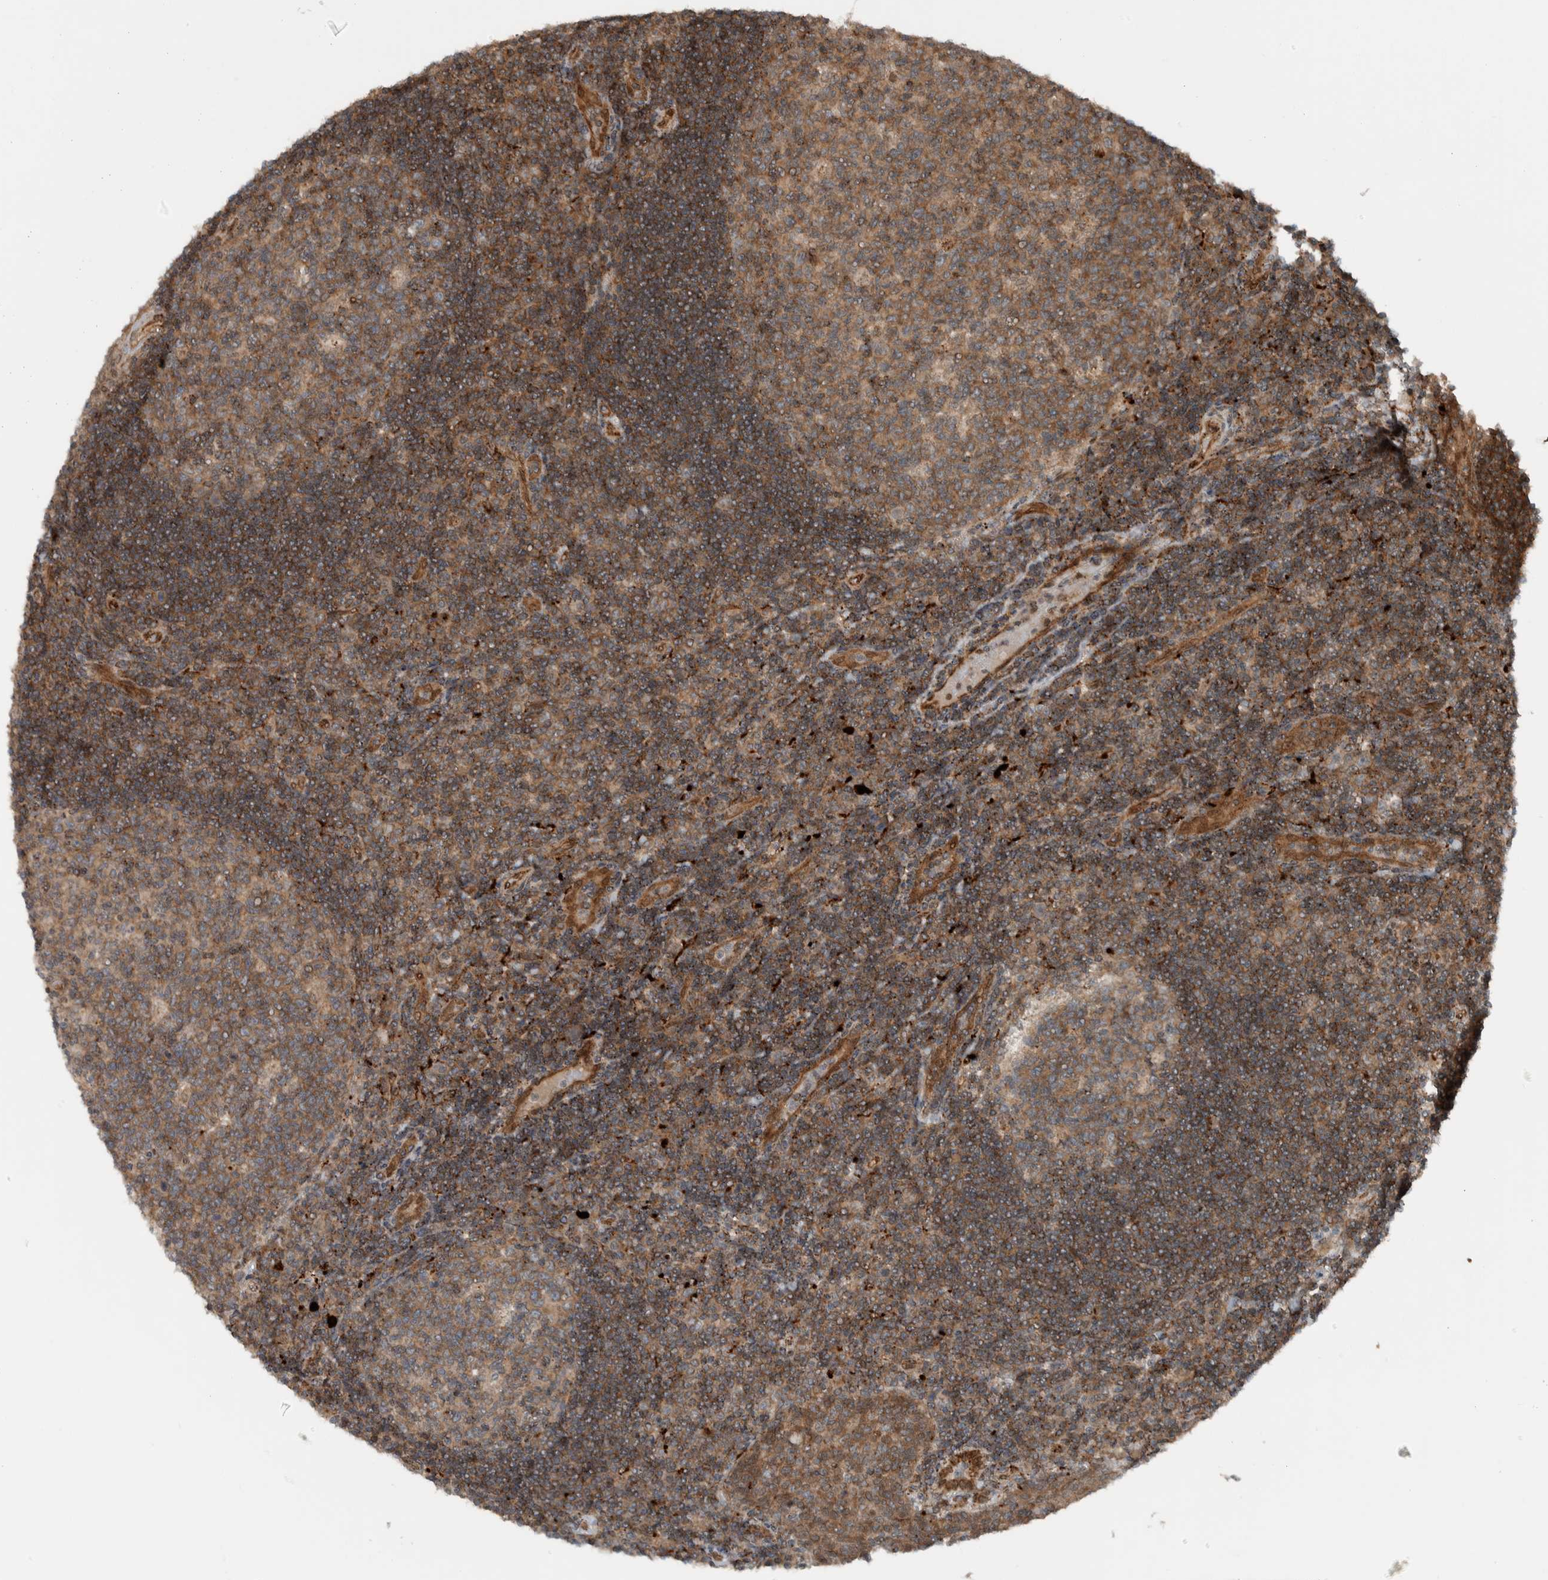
{"staining": {"intensity": "moderate", "quantity": ">75%", "location": "cytoplasmic/membranous"}, "tissue": "tonsil", "cell_type": "Germinal center cells", "image_type": "normal", "snomed": [{"axis": "morphology", "description": "Normal tissue, NOS"}, {"axis": "topography", "description": "Tonsil"}], "caption": "Tonsil was stained to show a protein in brown. There is medium levels of moderate cytoplasmic/membranous expression in about >75% of germinal center cells. (DAB (3,3'-diaminobenzidine) IHC, brown staining for protein, blue staining for nuclei).", "gene": "GIGYF1", "patient": {"sex": "female", "age": 40}}